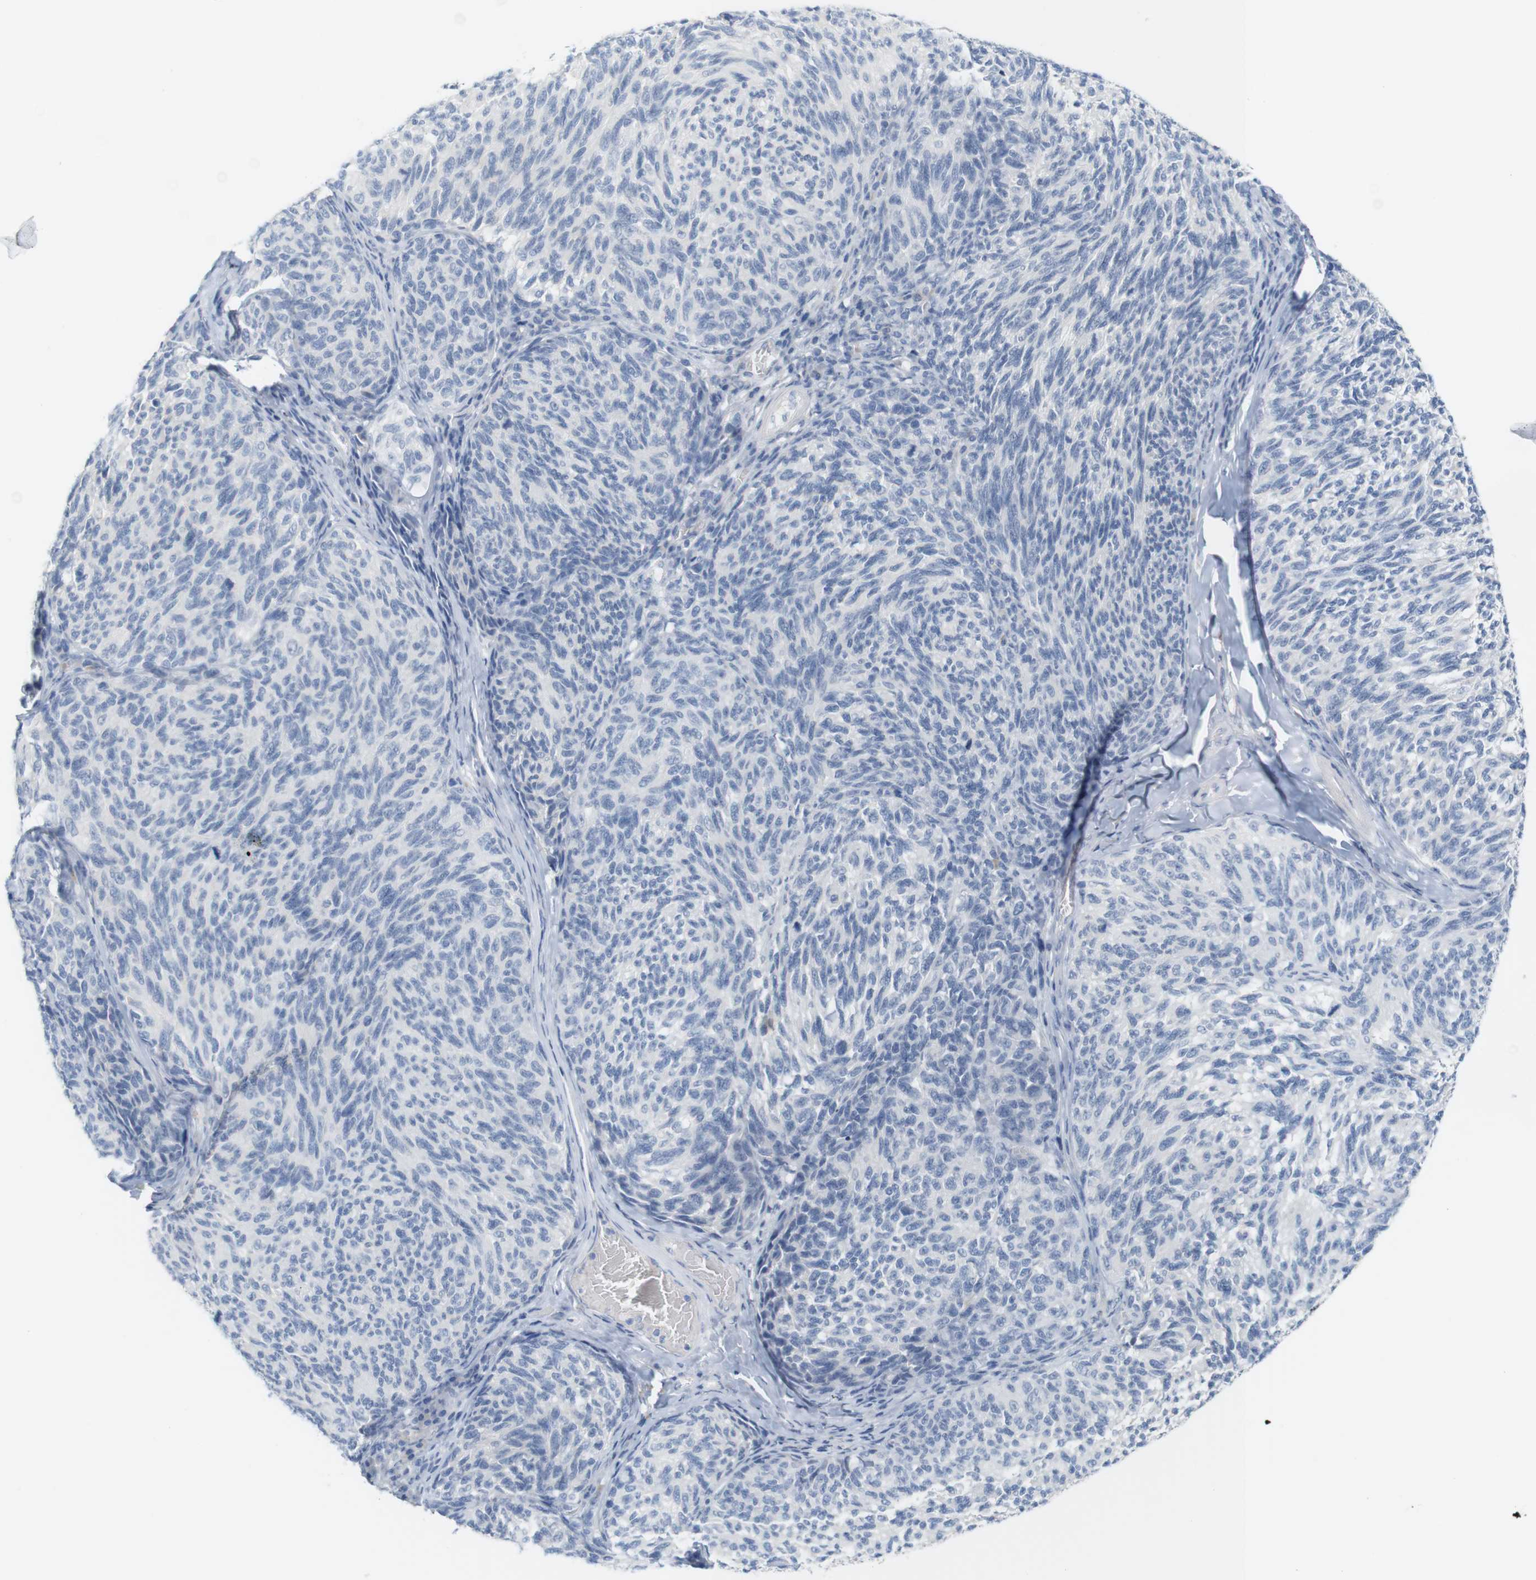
{"staining": {"intensity": "negative", "quantity": "none", "location": "none"}, "tissue": "melanoma", "cell_type": "Tumor cells", "image_type": "cancer", "snomed": [{"axis": "morphology", "description": "Malignant melanoma, NOS"}, {"axis": "topography", "description": "Skin"}], "caption": "Malignant melanoma stained for a protein using immunohistochemistry (IHC) displays no staining tumor cells.", "gene": "RGS9", "patient": {"sex": "female", "age": 73}}